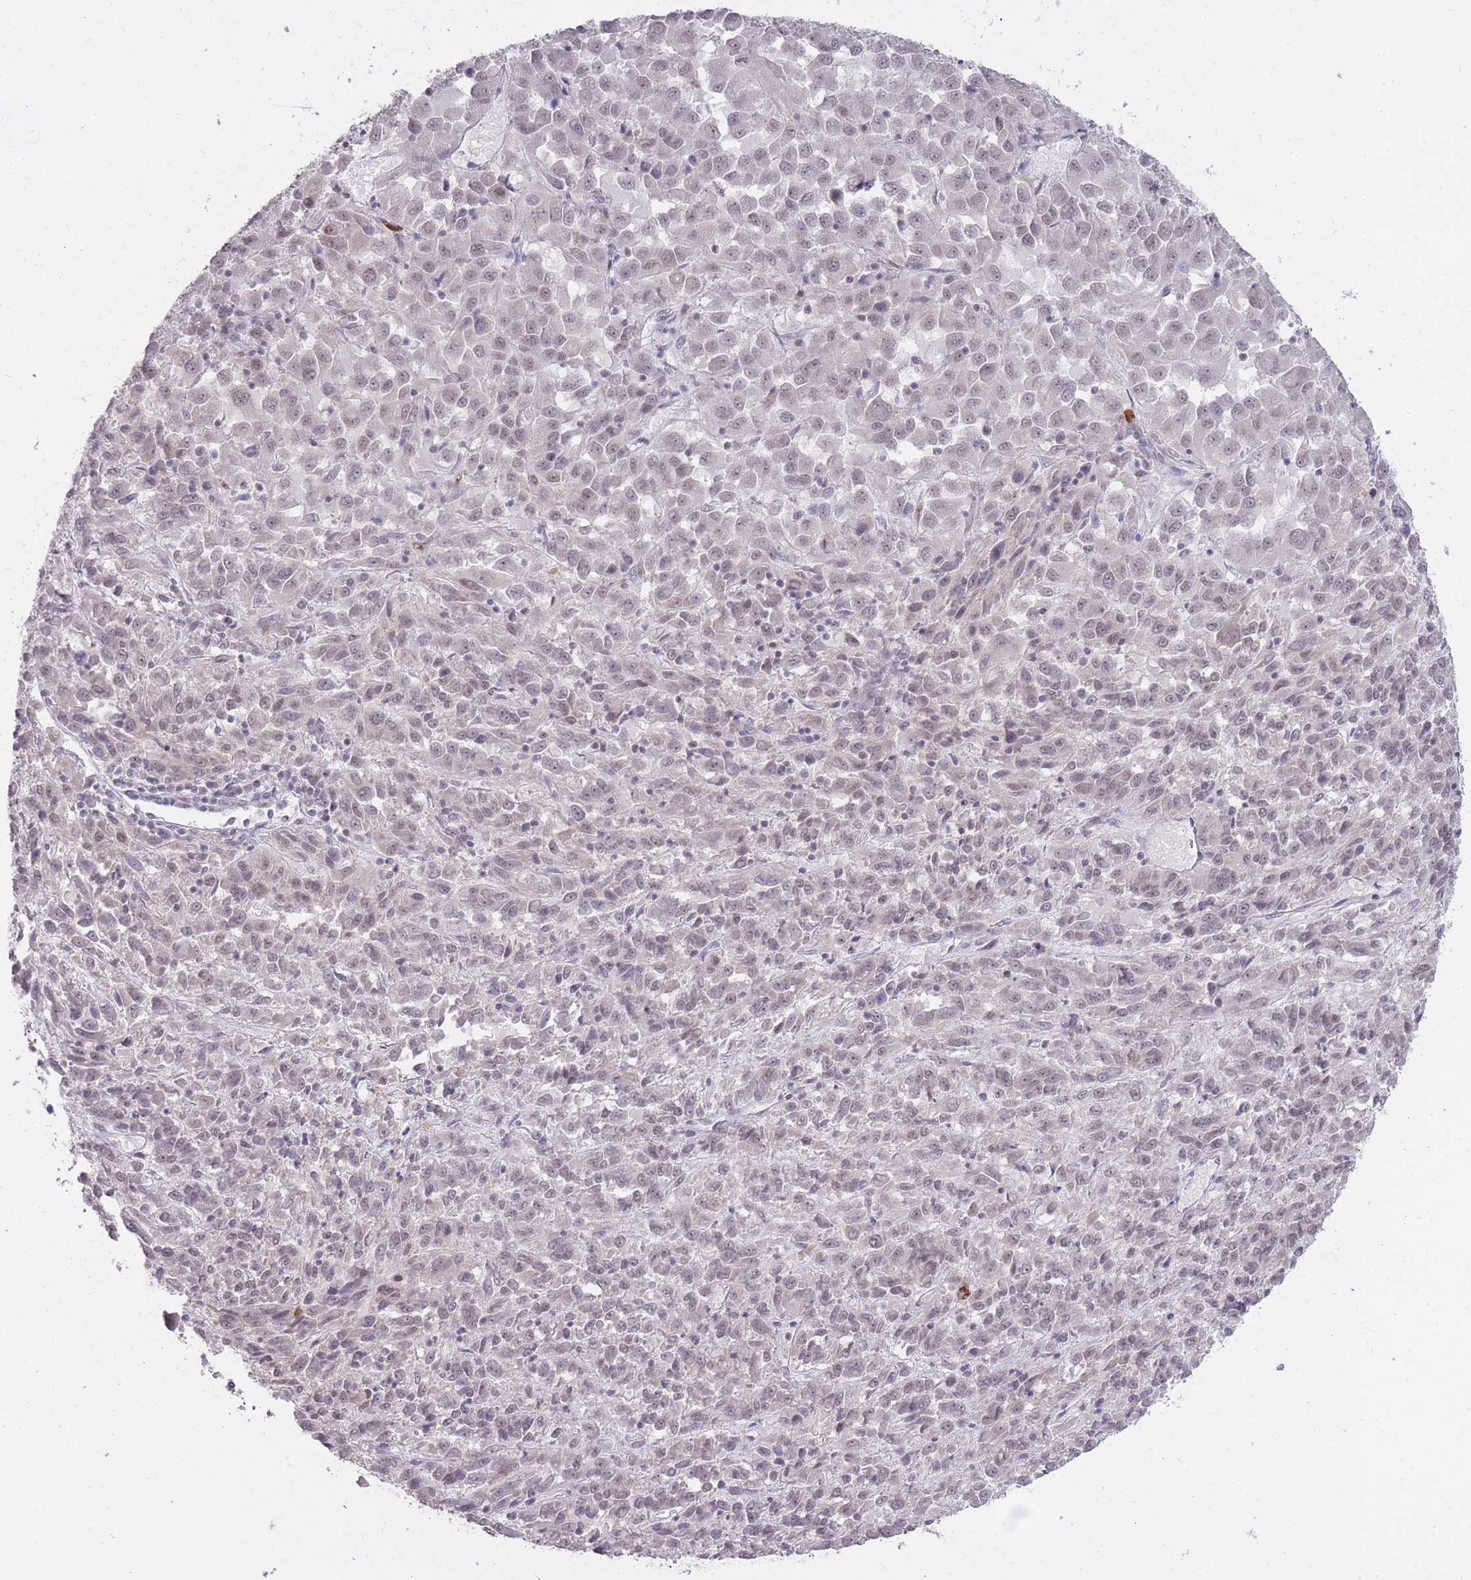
{"staining": {"intensity": "weak", "quantity": "<25%", "location": "nuclear"}, "tissue": "melanoma", "cell_type": "Tumor cells", "image_type": "cancer", "snomed": [{"axis": "morphology", "description": "Malignant melanoma, Metastatic site"}, {"axis": "topography", "description": "Lung"}], "caption": "Tumor cells show no significant protein staining in malignant melanoma (metastatic site).", "gene": "HNRNPUL1", "patient": {"sex": "male", "age": 64}}